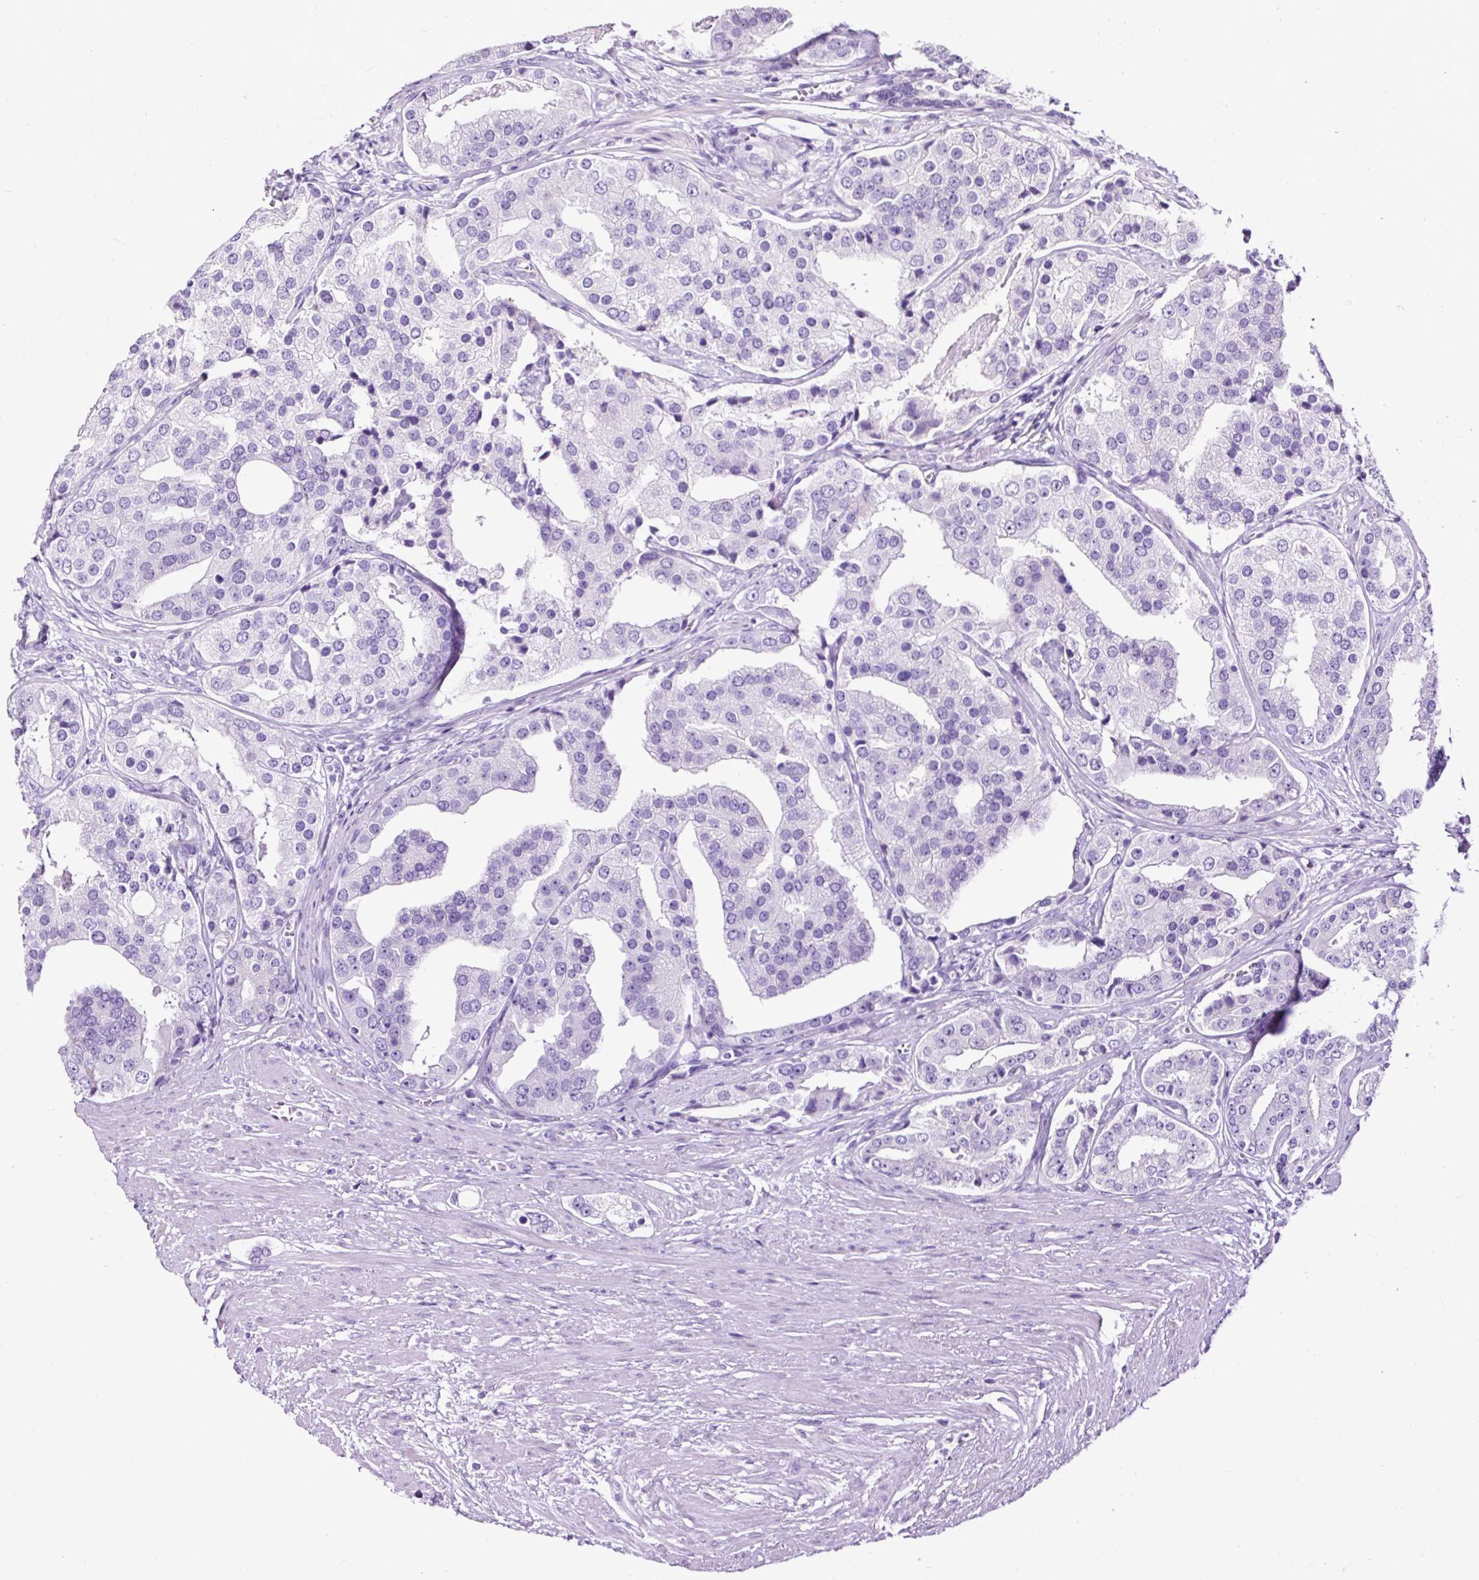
{"staining": {"intensity": "negative", "quantity": "none", "location": "none"}, "tissue": "prostate cancer", "cell_type": "Tumor cells", "image_type": "cancer", "snomed": [{"axis": "morphology", "description": "Adenocarcinoma, High grade"}, {"axis": "topography", "description": "Prostate"}], "caption": "Human prostate adenocarcinoma (high-grade) stained for a protein using IHC shows no positivity in tumor cells.", "gene": "STOX2", "patient": {"sex": "male", "age": 71}}